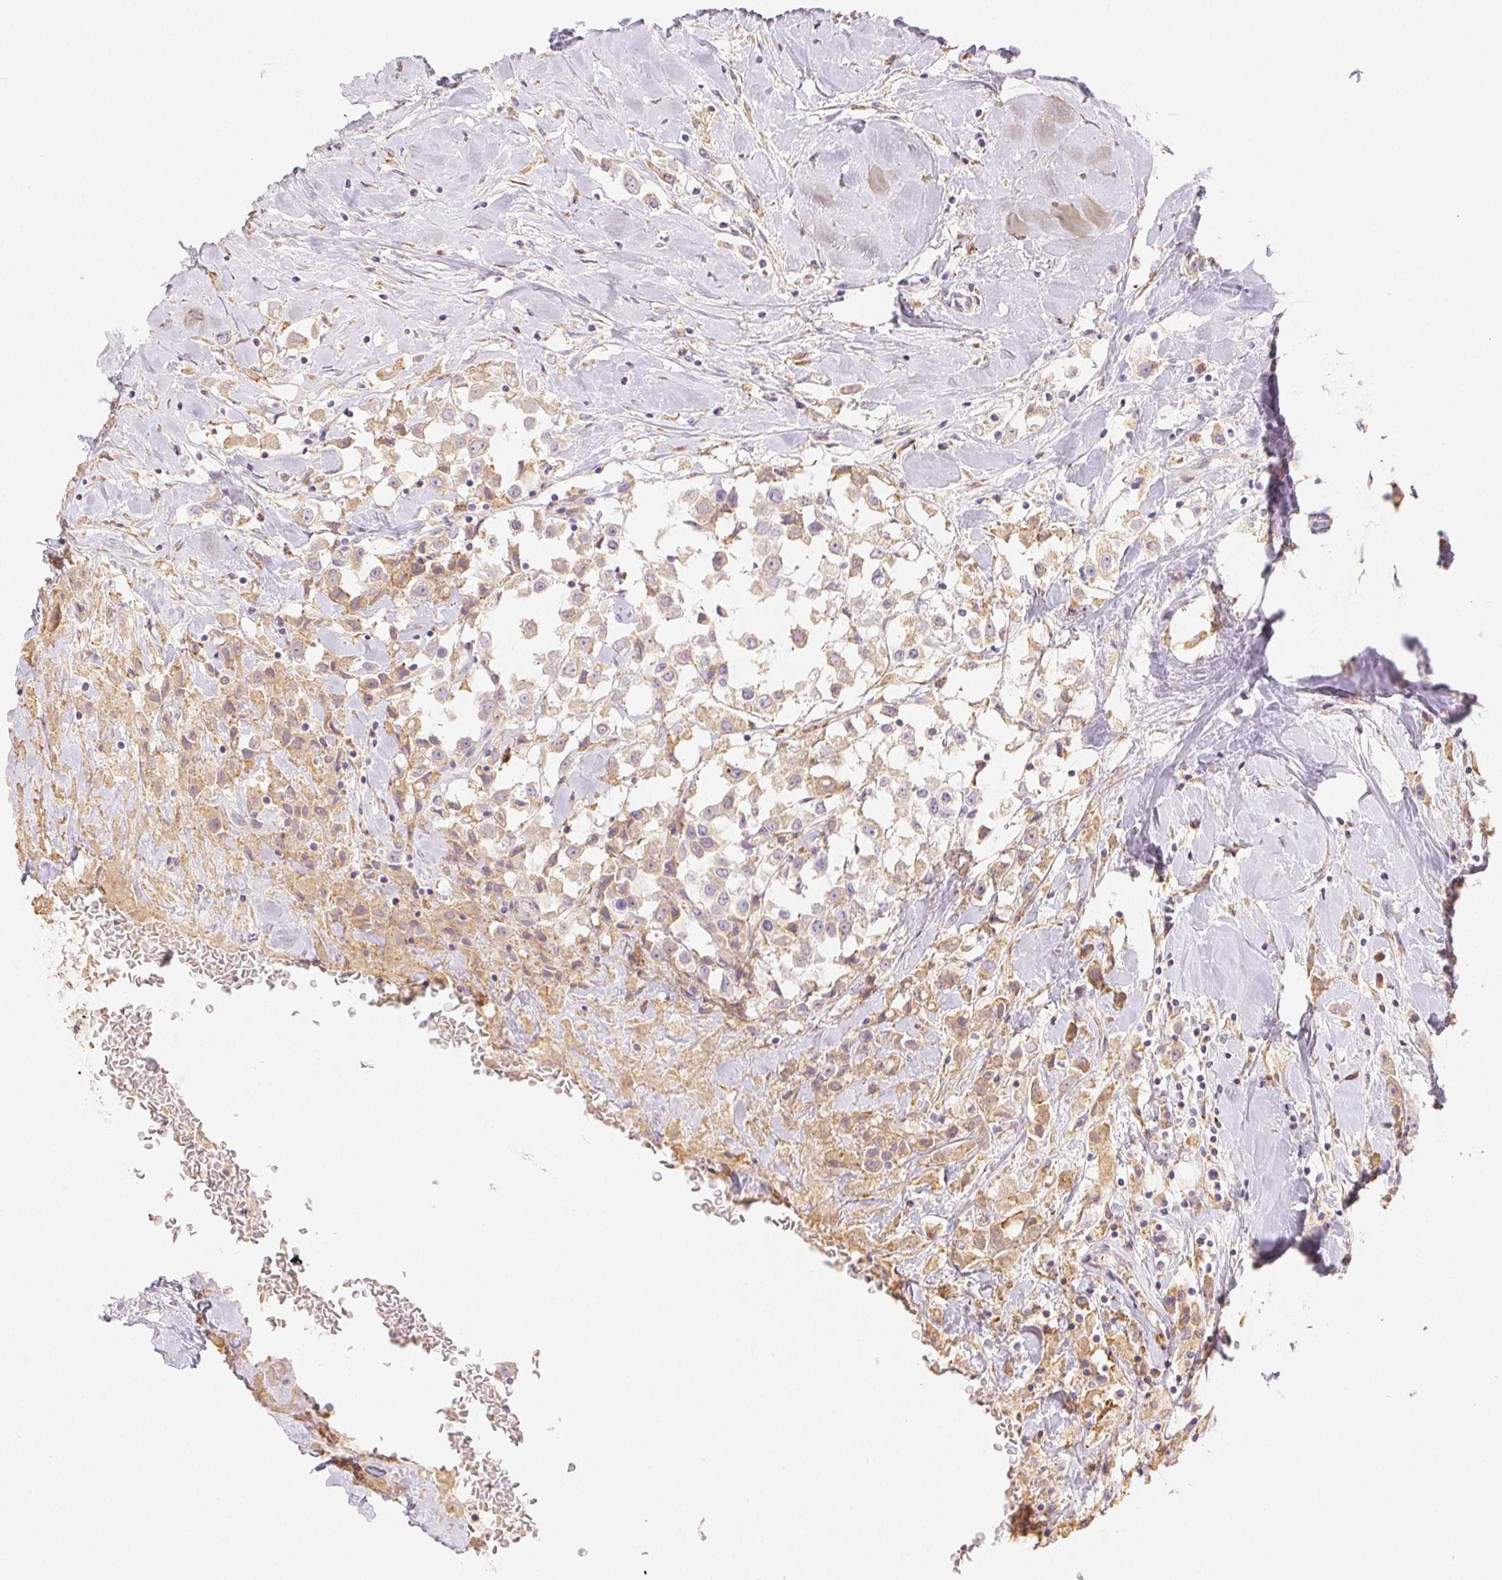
{"staining": {"intensity": "weak", "quantity": "<25%", "location": "cytoplasmic/membranous"}, "tissue": "breast cancer", "cell_type": "Tumor cells", "image_type": "cancer", "snomed": [{"axis": "morphology", "description": "Duct carcinoma"}, {"axis": "topography", "description": "Breast"}], "caption": "High magnification brightfield microscopy of breast cancer (infiltrating ductal carcinoma) stained with DAB (3,3'-diaminobenzidine) (brown) and counterstained with hematoxylin (blue): tumor cells show no significant expression. The staining is performed using DAB brown chromogen with nuclei counter-stained in using hematoxylin.", "gene": "ACVR1B", "patient": {"sex": "female", "age": 61}}